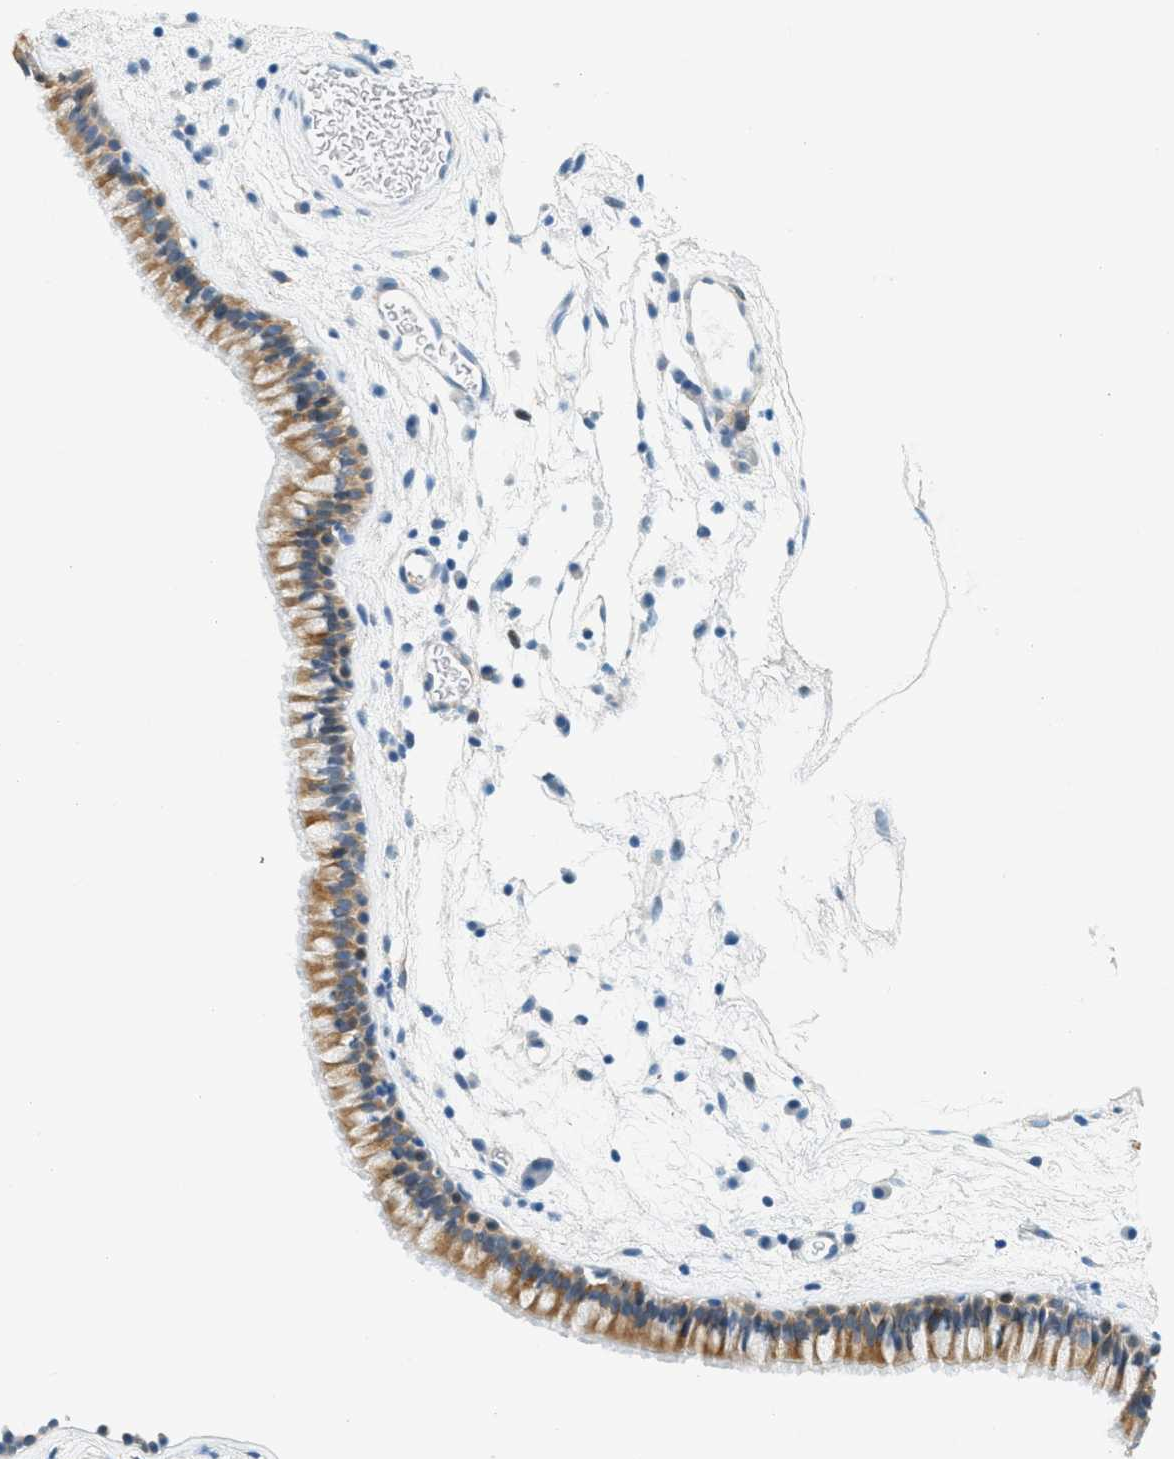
{"staining": {"intensity": "moderate", "quantity": ">75%", "location": "cytoplasmic/membranous"}, "tissue": "nasopharynx", "cell_type": "Respiratory epithelial cells", "image_type": "normal", "snomed": [{"axis": "morphology", "description": "Normal tissue, NOS"}, {"axis": "morphology", "description": "Inflammation, NOS"}, {"axis": "topography", "description": "Nasopharynx"}], "caption": "Immunohistochemistry (IHC) photomicrograph of normal nasopharynx: human nasopharynx stained using immunohistochemistry shows medium levels of moderate protein expression localized specifically in the cytoplasmic/membranous of respiratory epithelial cells, appearing as a cytoplasmic/membranous brown color.", "gene": "CYP4X1", "patient": {"sex": "male", "age": 48}}